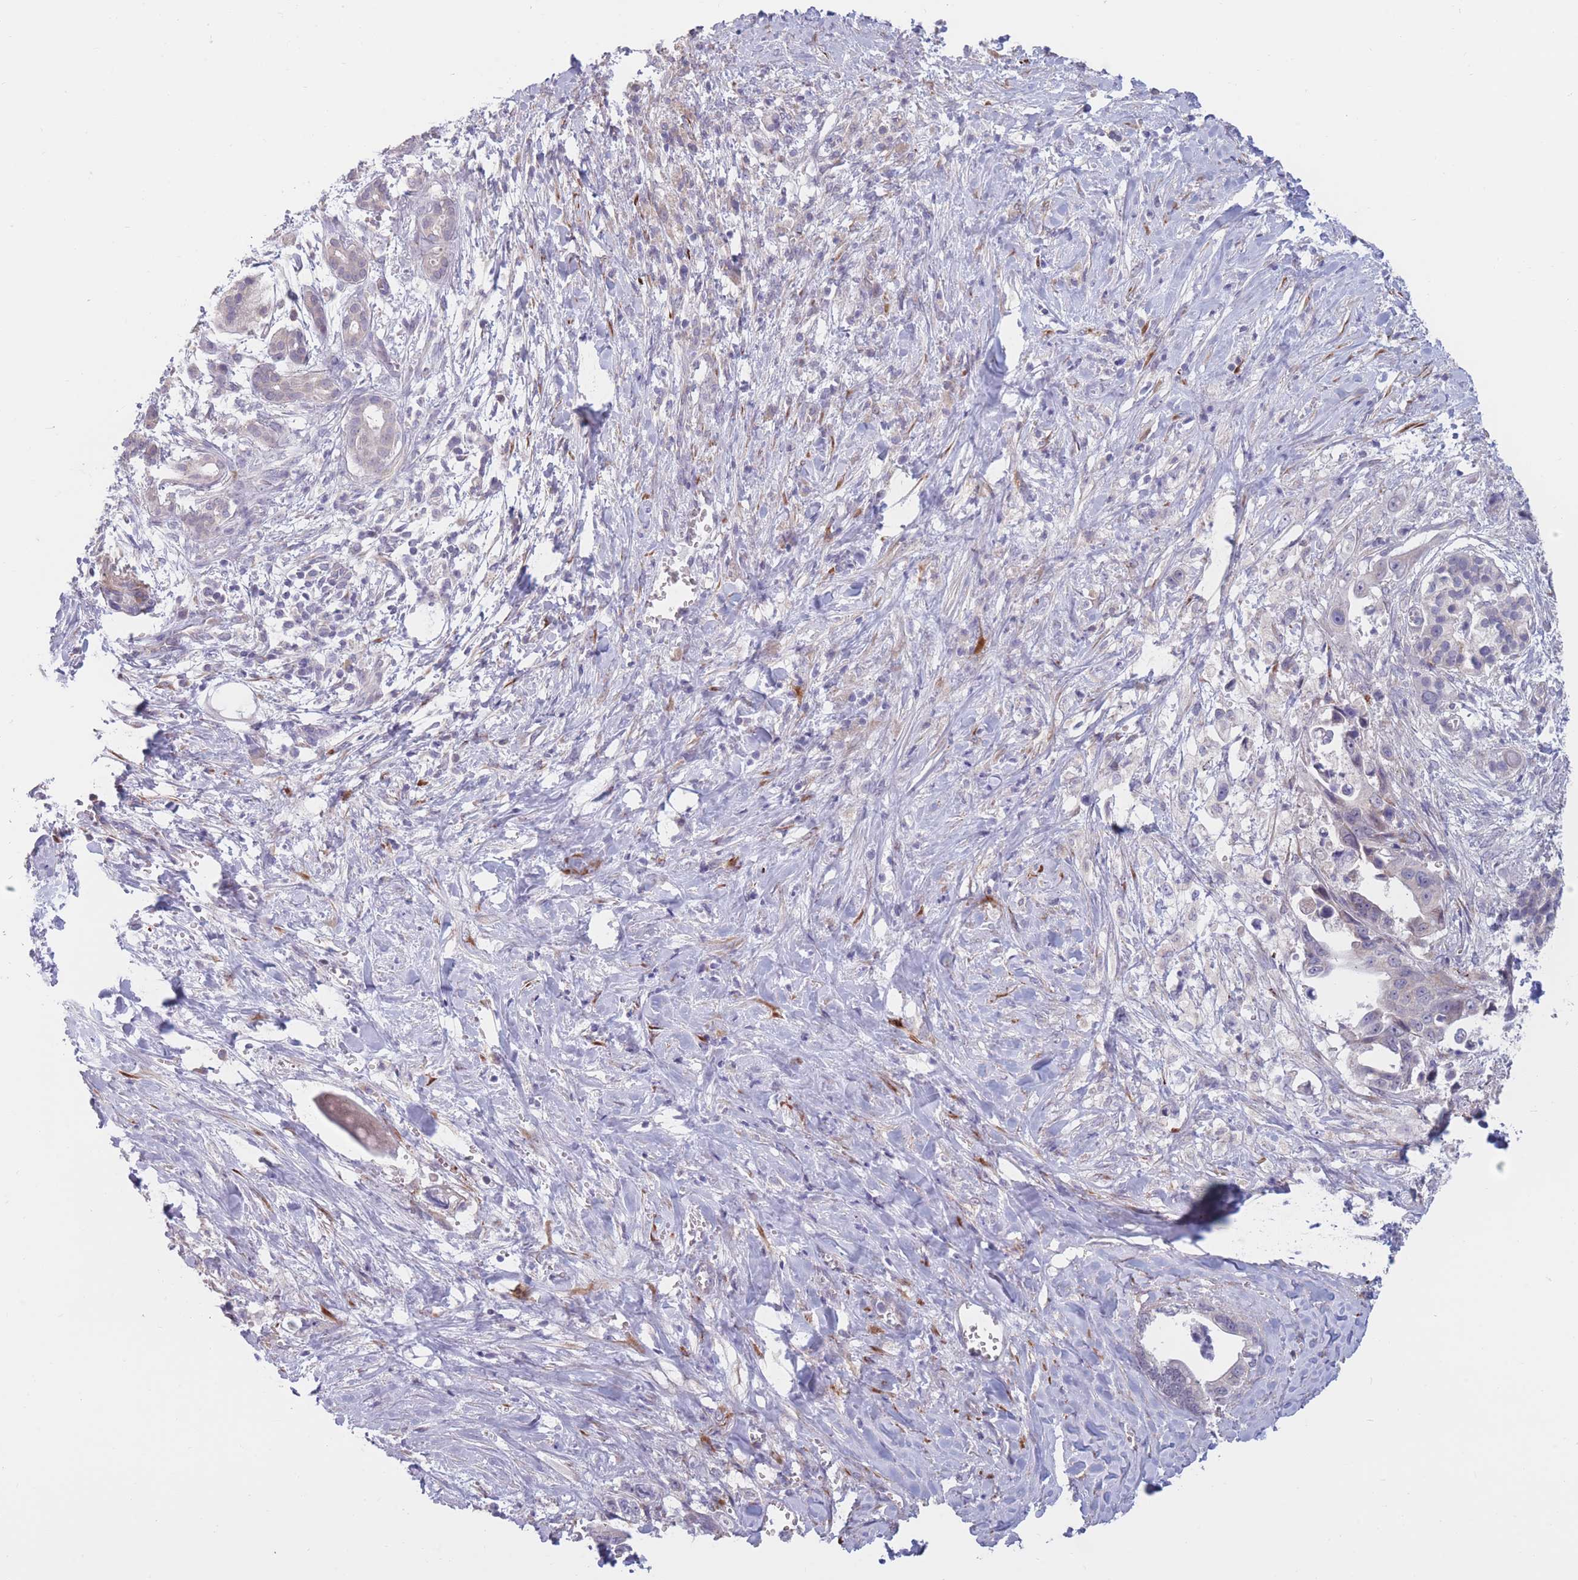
{"staining": {"intensity": "negative", "quantity": "none", "location": "none"}, "tissue": "pancreatic cancer", "cell_type": "Tumor cells", "image_type": "cancer", "snomed": [{"axis": "morphology", "description": "Adenocarcinoma, NOS"}, {"axis": "topography", "description": "Pancreas"}], "caption": "Photomicrograph shows no significant protein staining in tumor cells of pancreatic cancer.", "gene": "CCNQ", "patient": {"sex": "male", "age": 61}}